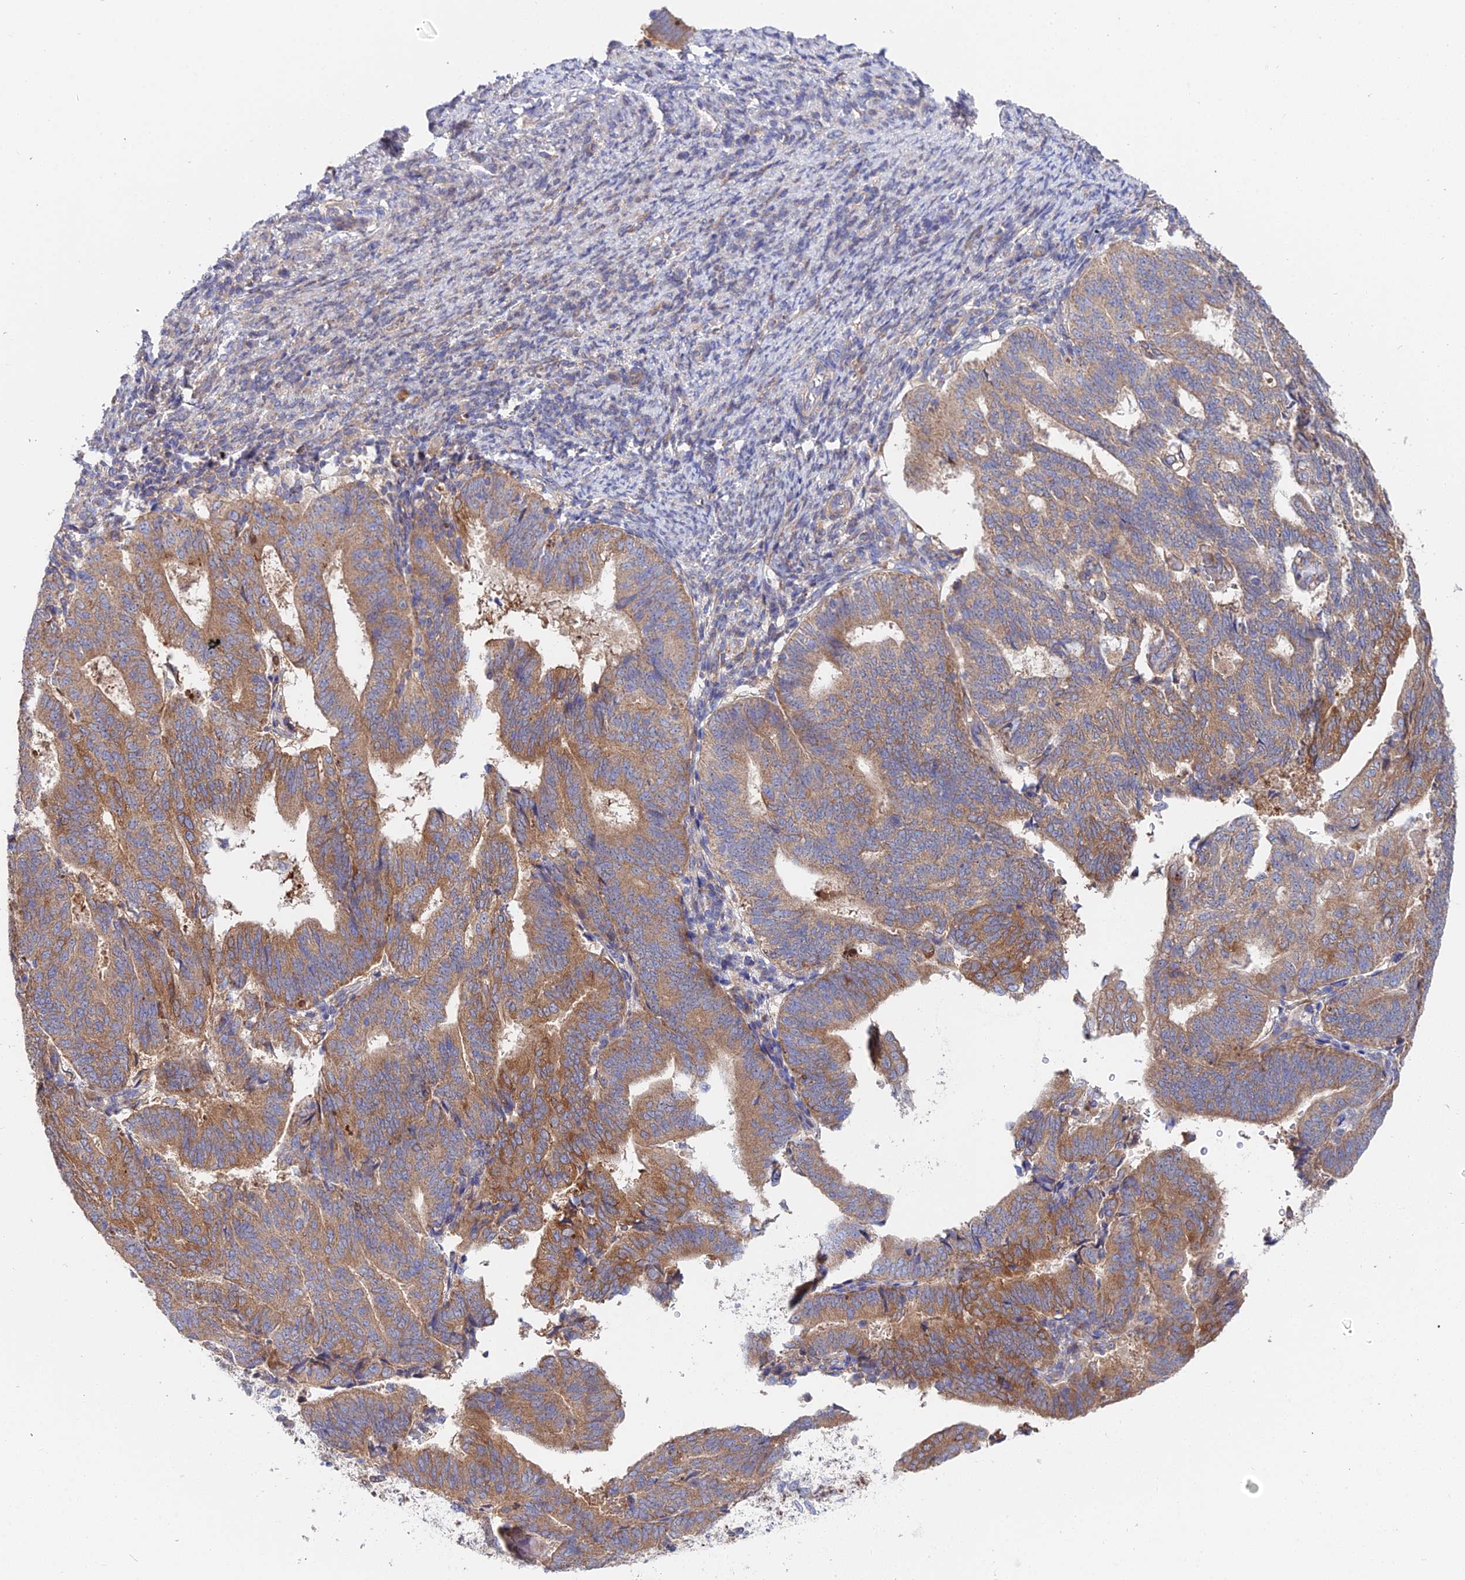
{"staining": {"intensity": "moderate", "quantity": ">75%", "location": "cytoplasmic/membranous"}, "tissue": "endometrial cancer", "cell_type": "Tumor cells", "image_type": "cancer", "snomed": [{"axis": "morphology", "description": "Adenocarcinoma, NOS"}, {"axis": "topography", "description": "Endometrium"}], "caption": "High-power microscopy captured an immunohistochemistry (IHC) image of endometrial cancer (adenocarcinoma), revealing moderate cytoplasmic/membranous positivity in approximately >75% of tumor cells.", "gene": "CDC37L1", "patient": {"sex": "female", "age": 70}}